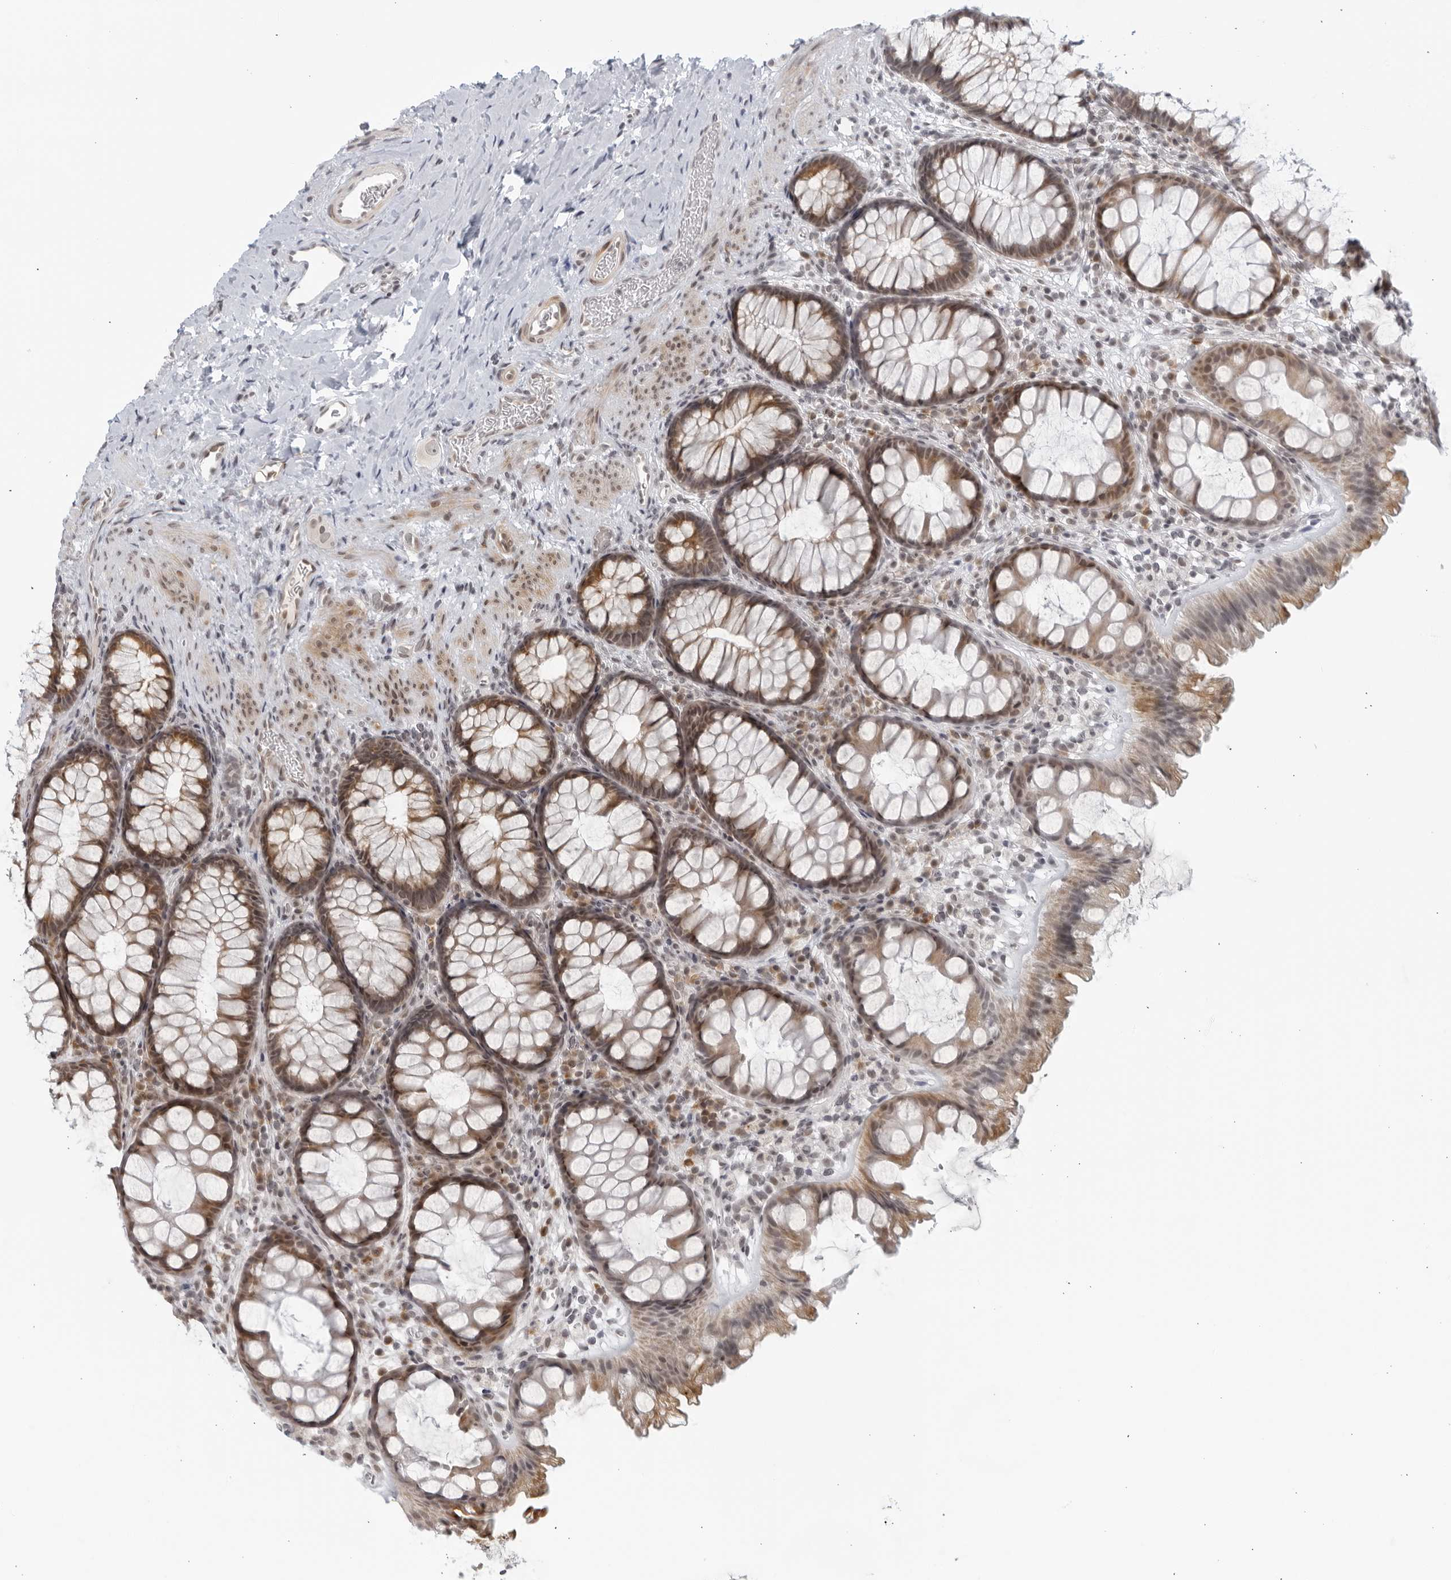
{"staining": {"intensity": "negative", "quantity": "none", "location": "none"}, "tissue": "colon", "cell_type": "Endothelial cells", "image_type": "normal", "snomed": [{"axis": "morphology", "description": "Normal tissue, NOS"}, {"axis": "topography", "description": "Colon"}], "caption": "A histopathology image of colon stained for a protein displays no brown staining in endothelial cells. (Immunohistochemistry, brightfield microscopy, high magnification).", "gene": "RAB11FIP3", "patient": {"sex": "female", "age": 62}}